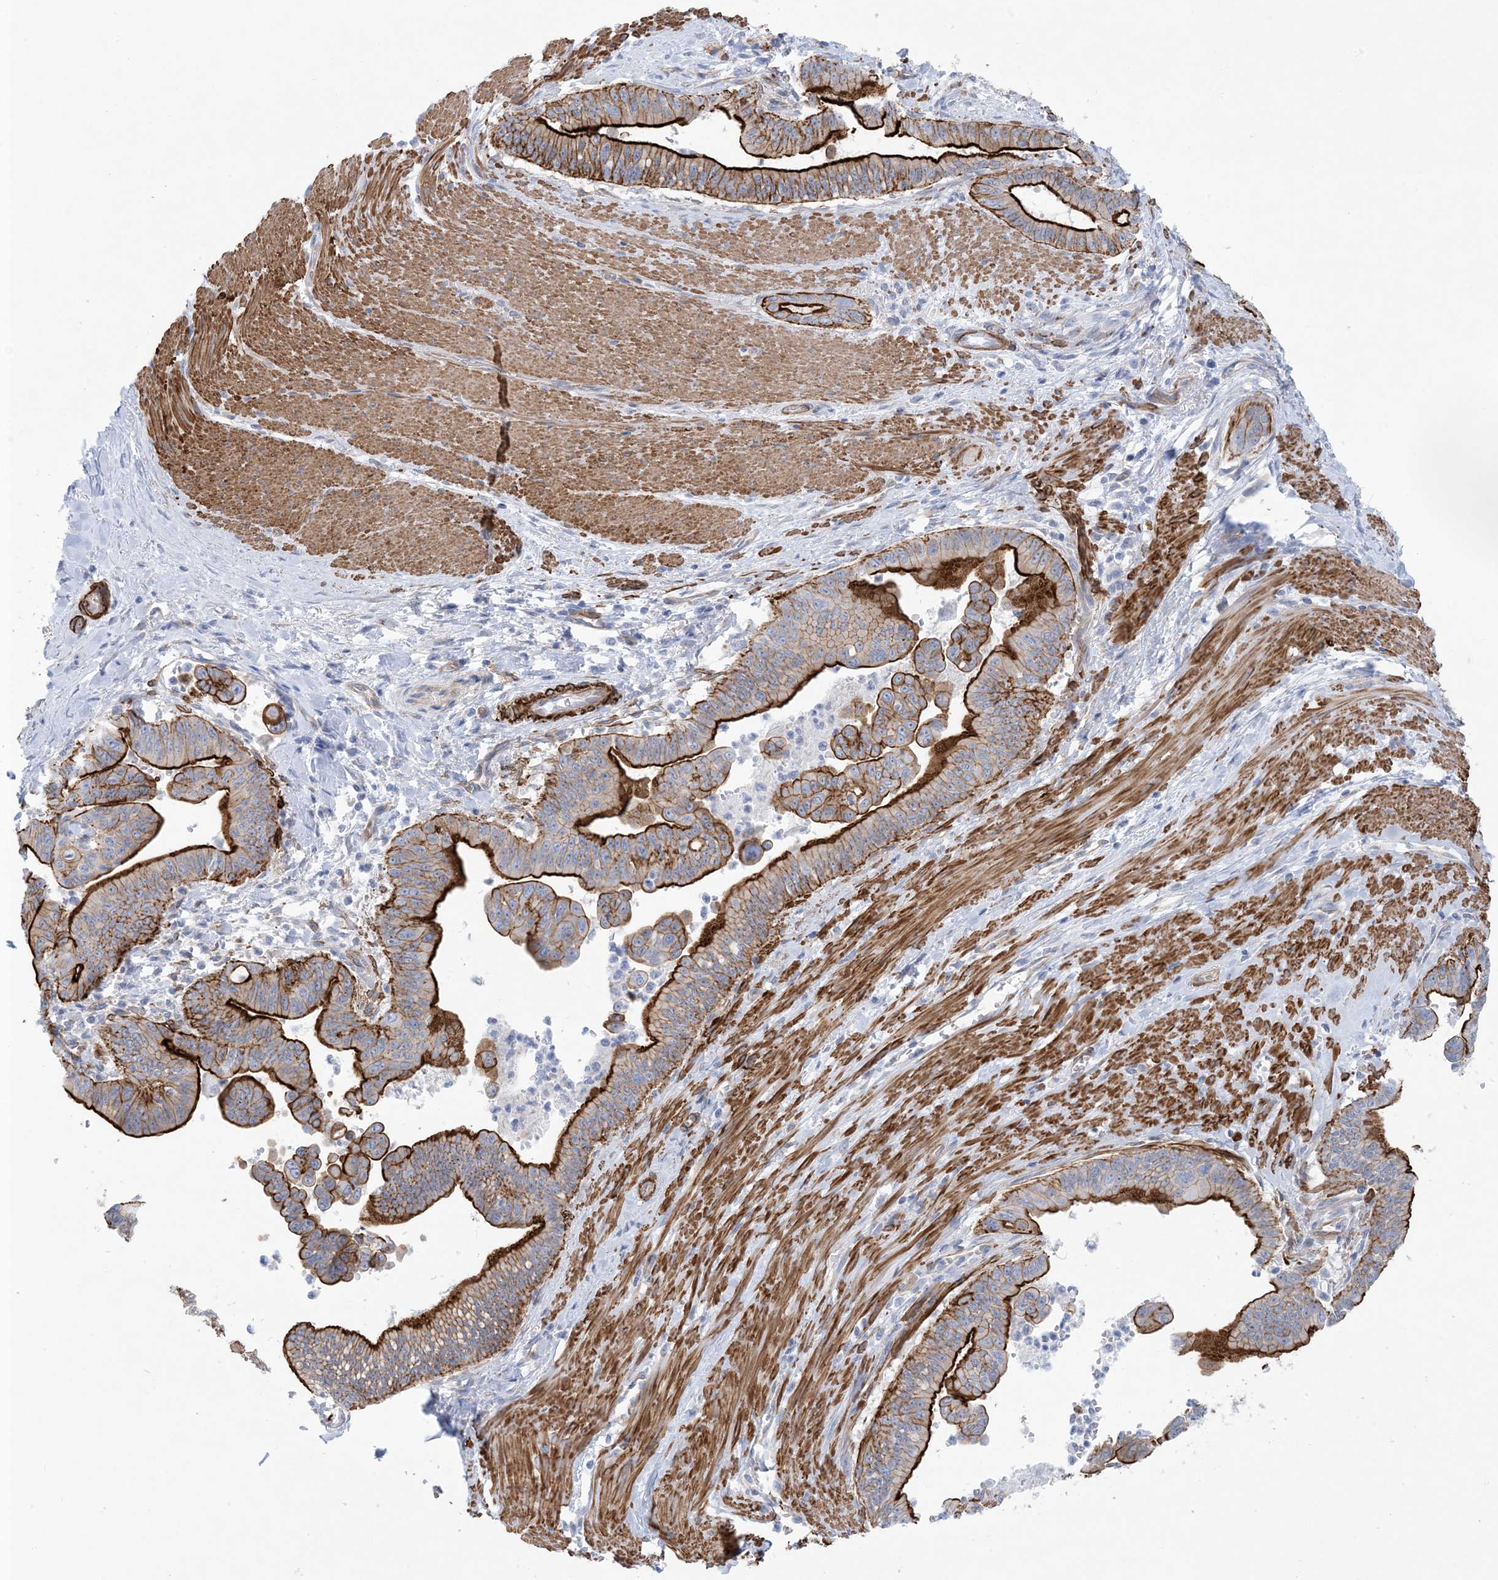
{"staining": {"intensity": "strong", "quantity": "25%-75%", "location": "cytoplasmic/membranous"}, "tissue": "pancreatic cancer", "cell_type": "Tumor cells", "image_type": "cancer", "snomed": [{"axis": "morphology", "description": "Adenocarcinoma, NOS"}, {"axis": "topography", "description": "Pancreas"}], "caption": "Adenocarcinoma (pancreatic) stained with a brown dye demonstrates strong cytoplasmic/membranous positive positivity in approximately 25%-75% of tumor cells.", "gene": "SHANK1", "patient": {"sex": "male", "age": 70}}